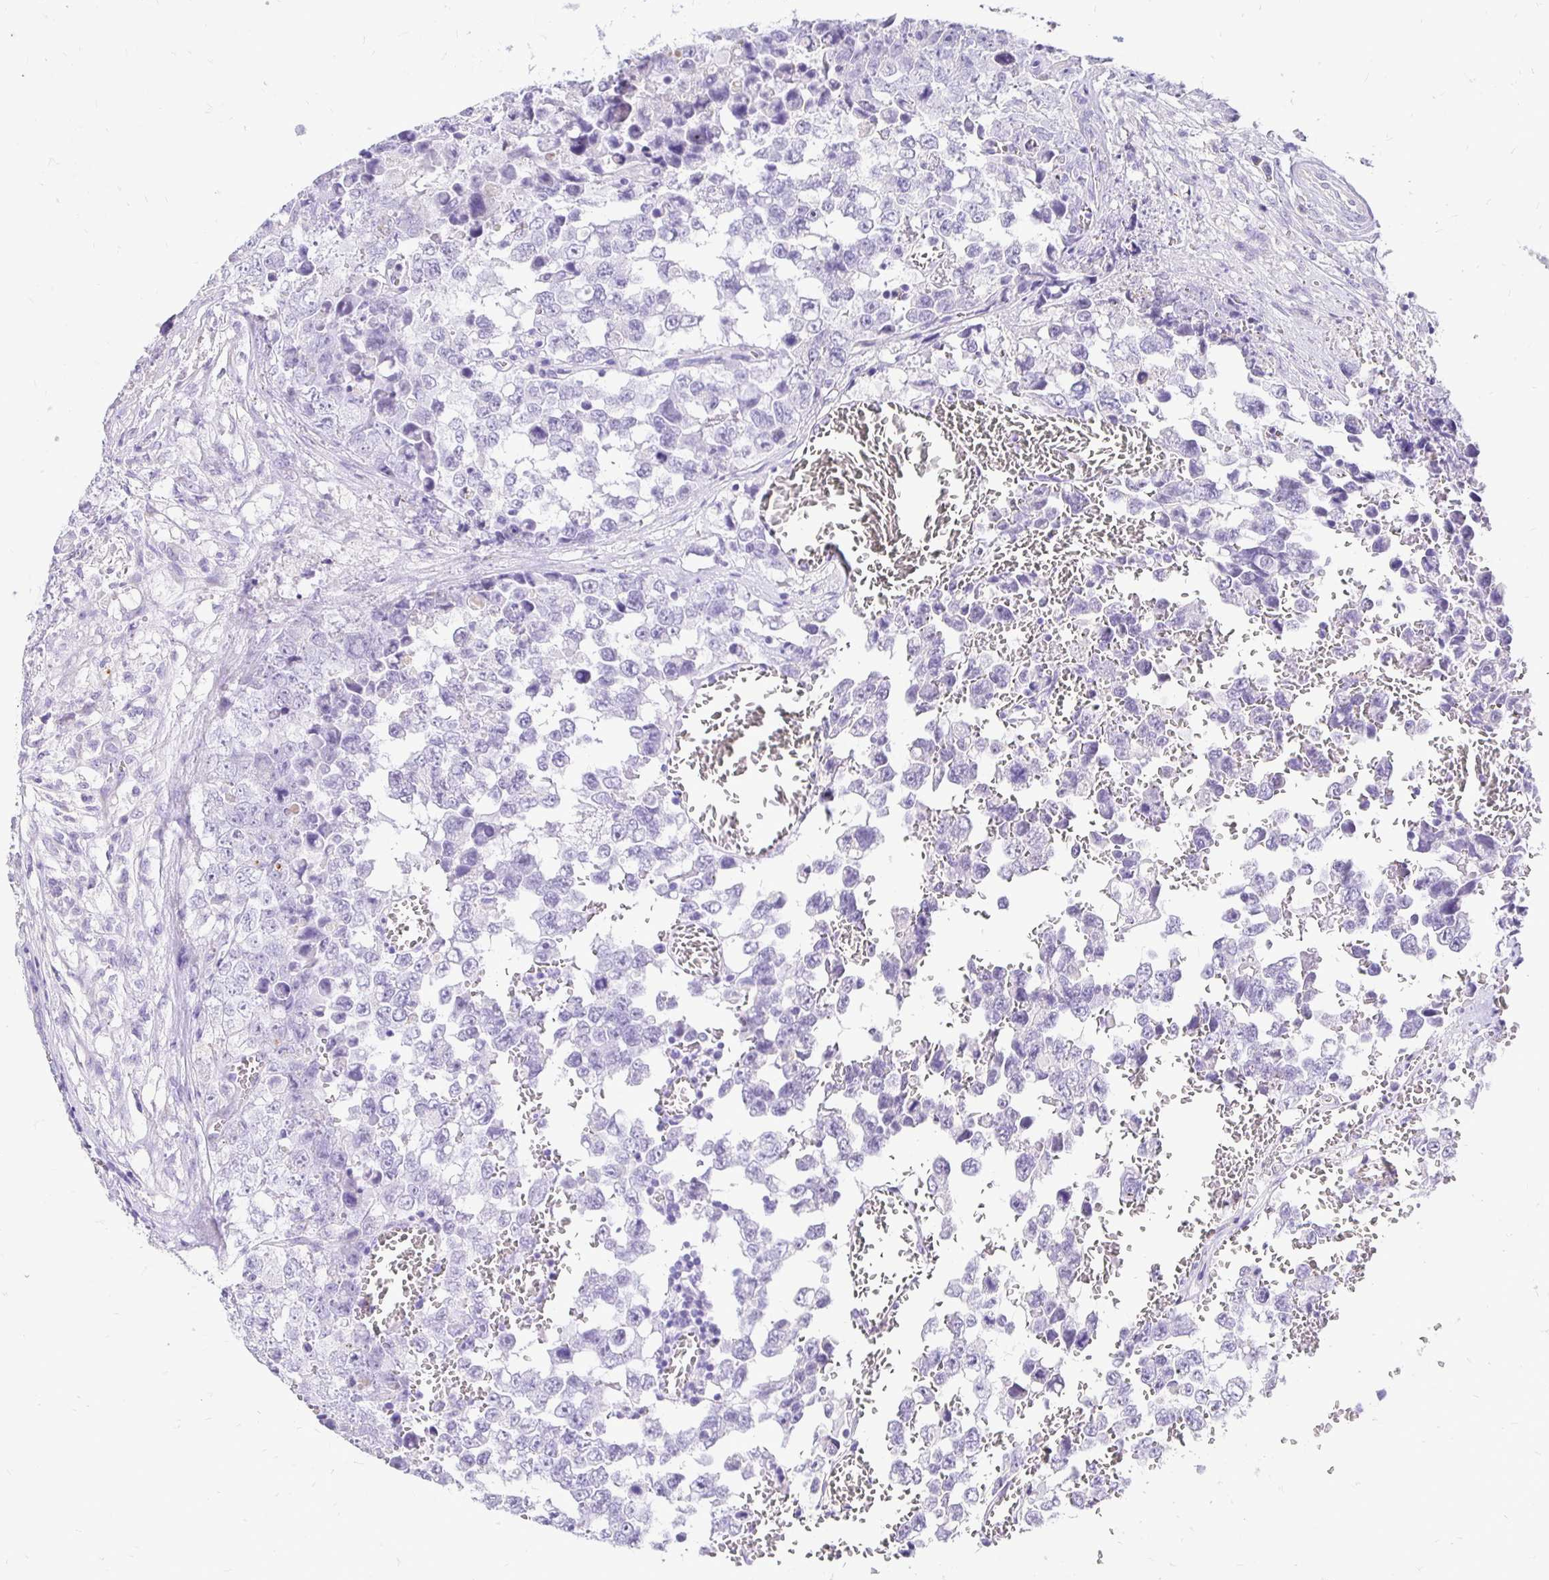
{"staining": {"intensity": "negative", "quantity": "none", "location": "none"}, "tissue": "testis cancer", "cell_type": "Tumor cells", "image_type": "cancer", "snomed": [{"axis": "morphology", "description": "Carcinoma, Embryonal, NOS"}, {"axis": "topography", "description": "Testis"}], "caption": "Protein analysis of embryonal carcinoma (testis) demonstrates no significant staining in tumor cells.", "gene": "TAF1D", "patient": {"sex": "male", "age": 18}}